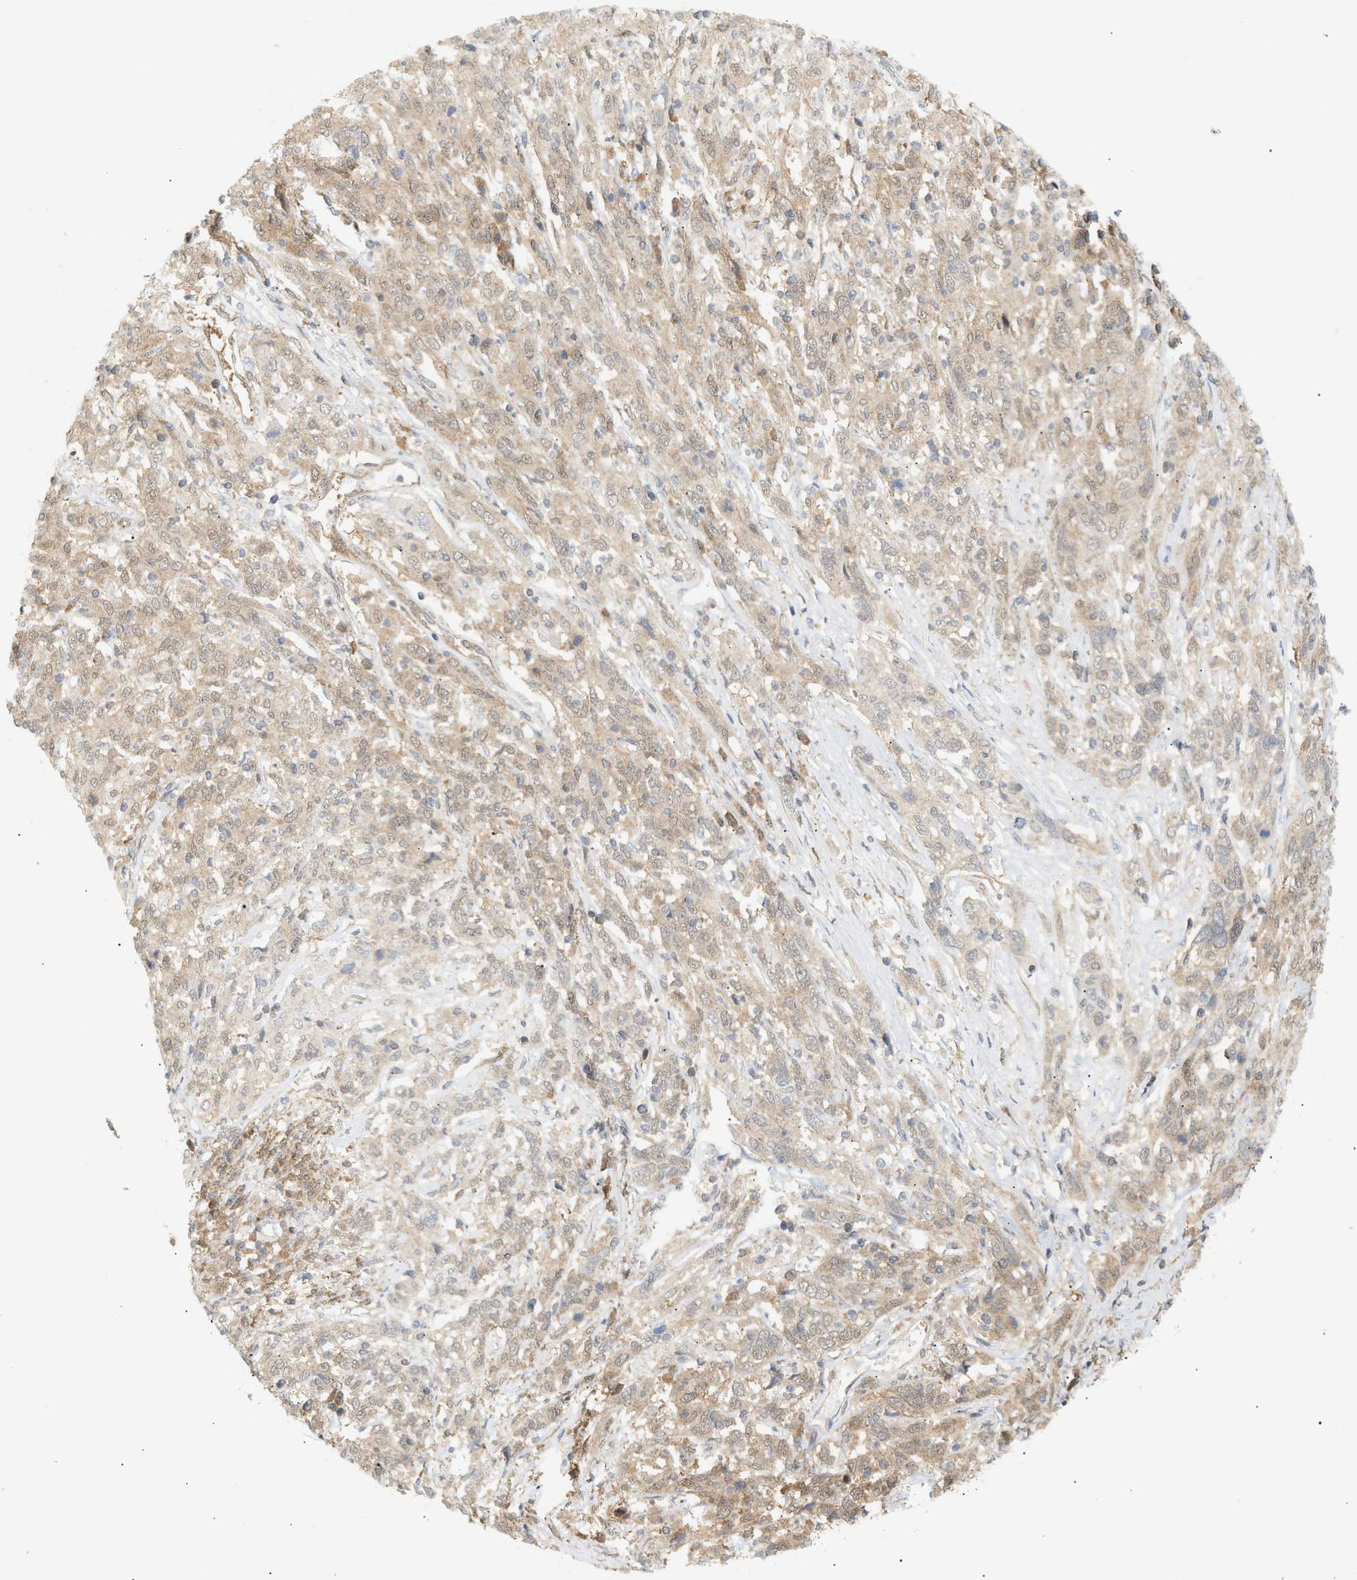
{"staining": {"intensity": "weak", "quantity": "25%-75%", "location": "cytoplasmic/membranous"}, "tissue": "cervical cancer", "cell_type": "Tumor cells", "image_type": "cancer", "snomed": [{"axis": "morphology", "description": "Squamous cell carcinoma, NOS"}, {"axis": "topography", "description": "Cervix"}], "caption": "An IHC image of neoplastic tissue is shown. Protein staining in brown labels weak cytoplasmic/membranous positivity in cervical cancer within tumor cells.", "gene": "SHC1", "patient": {"sex": "female", "age": 46}}